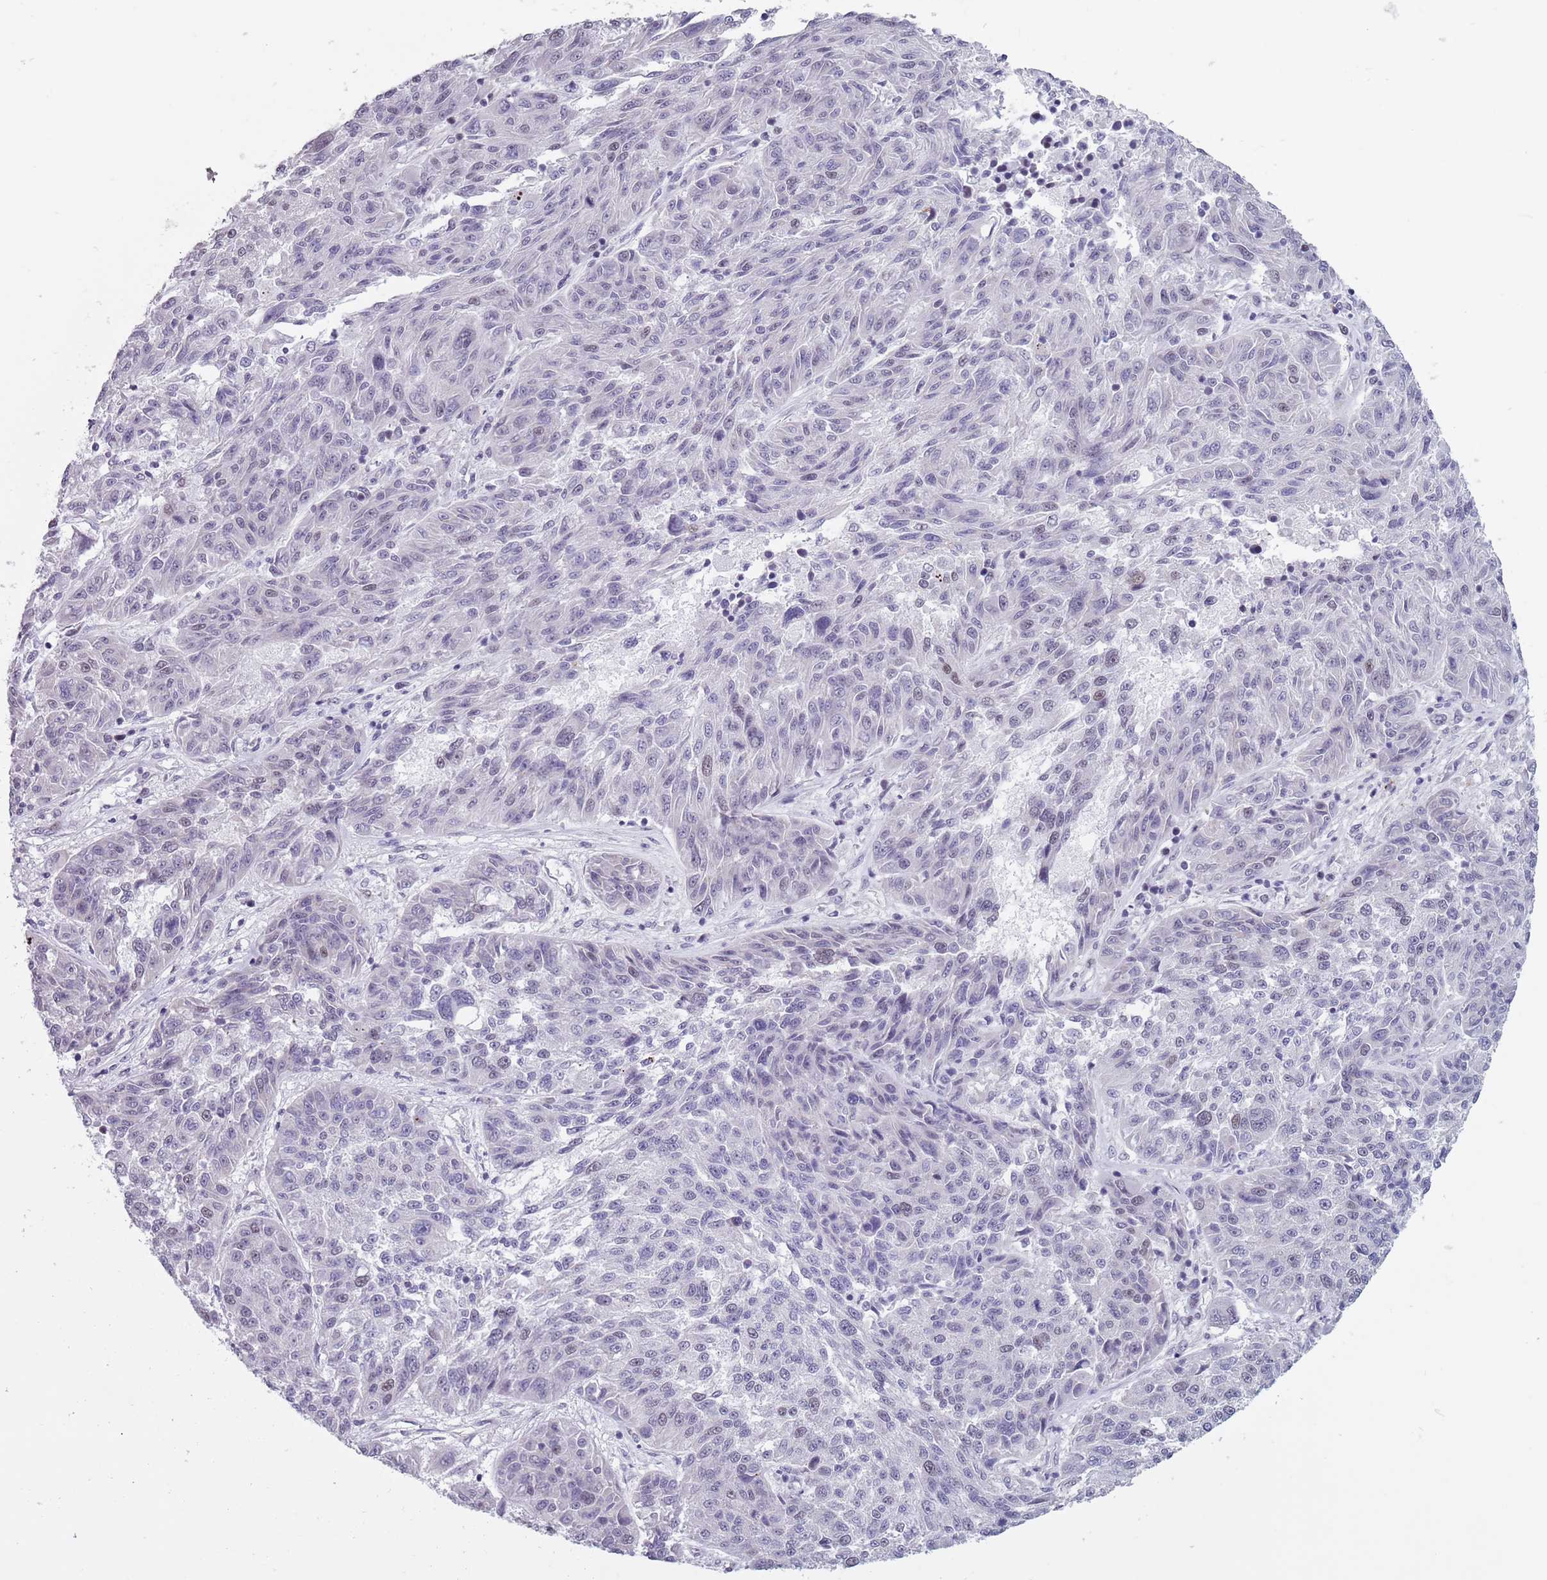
{"staining": {"intensity": "negative", "quantity": "none", "location": "none"}, "tissue": "melanoma", "cell_type": "Tumor cells", "image_type": "cancer", "snomed": [{"axis": "morphology", "description": "Malignant melanoma, NOS"}, {"axis": "topography", "description": "Skin"}], "caption": "Tumor cells are negative for brown protein staining in malignant melanoma. (Brightfield microscopy of DAB (3,3'-diaminobenzidine) IHC at high magnification).", "gene": "ZKSCAN2", "patient": {"sex": "male", "age": 53}}